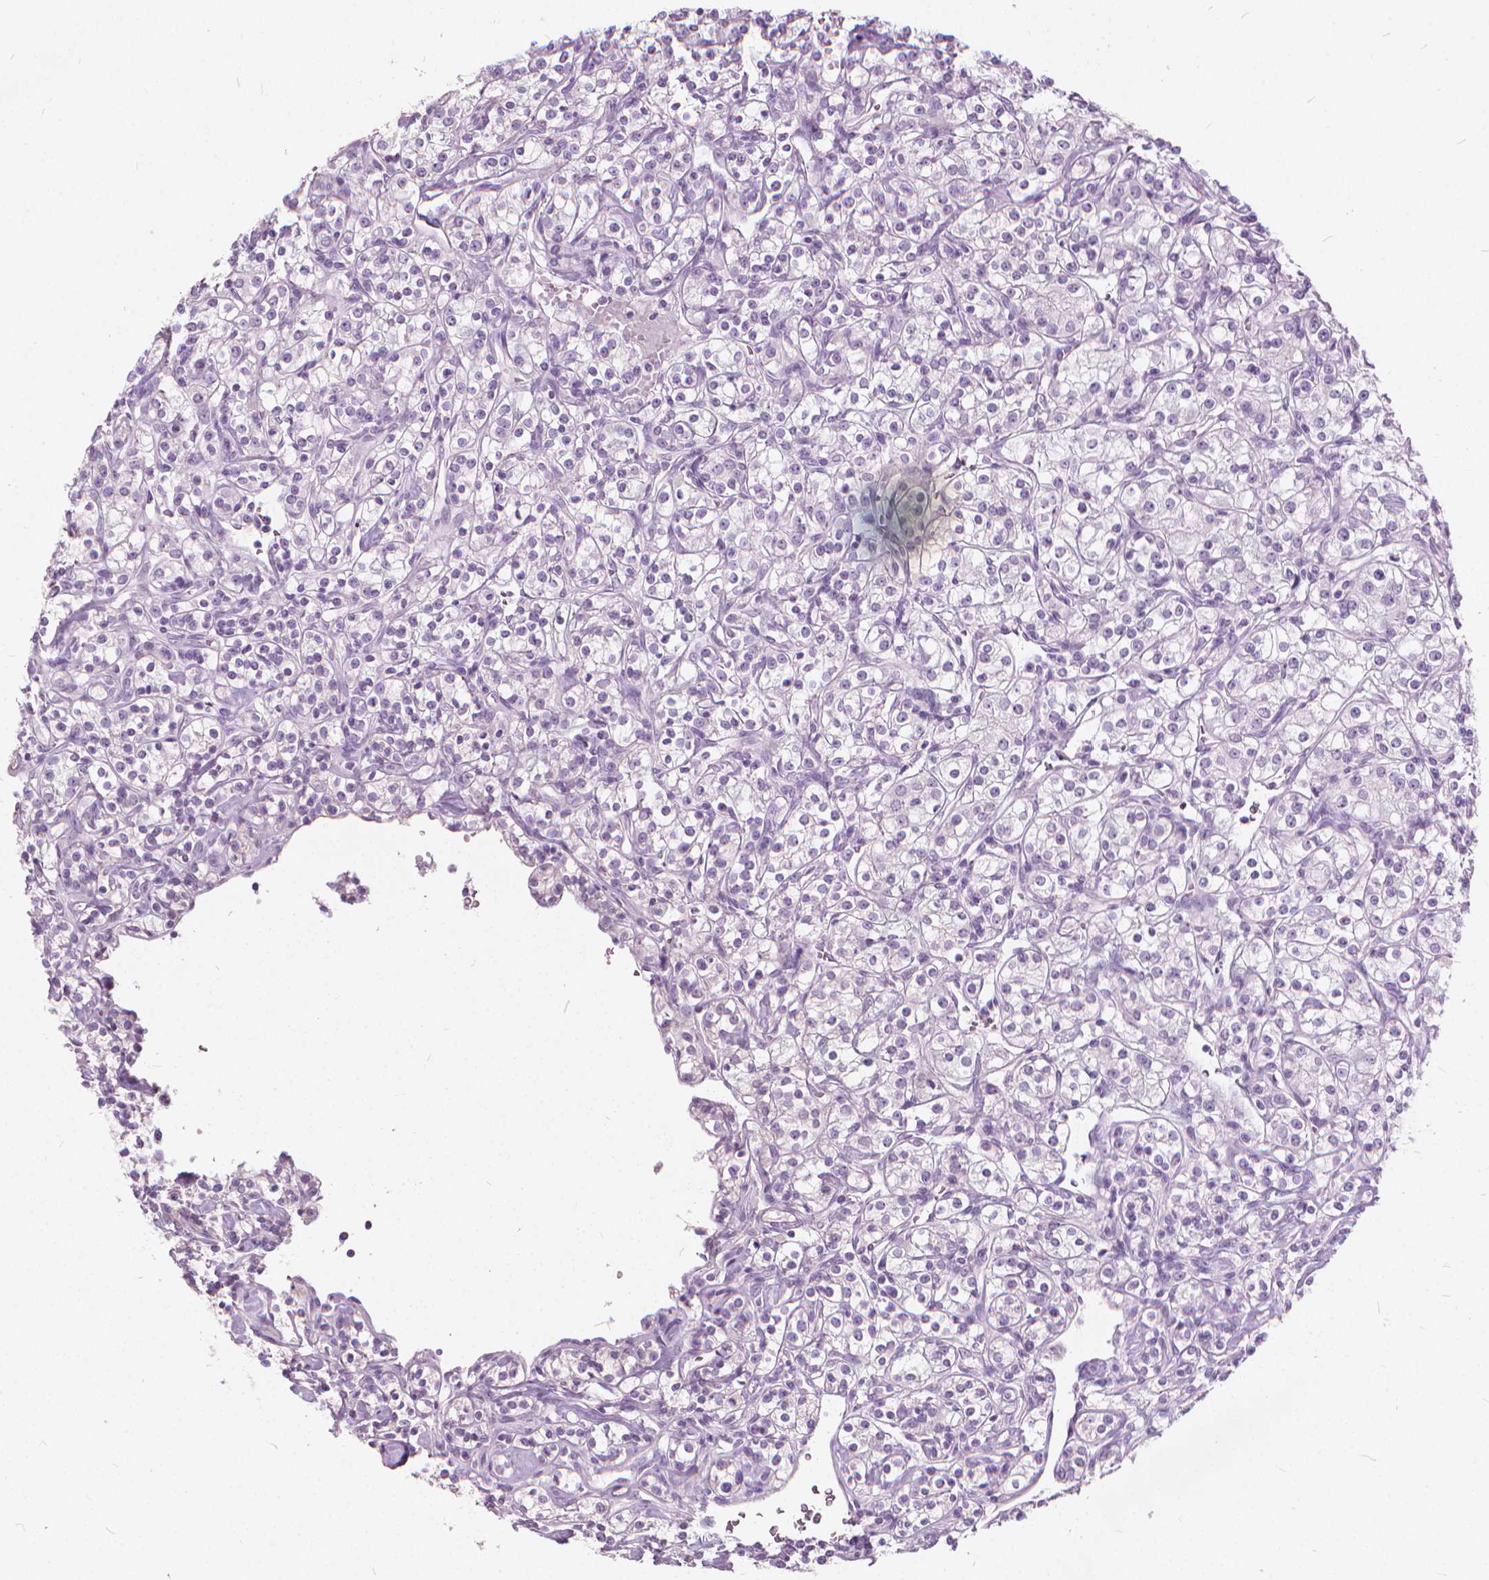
{"staining": {"intensity": "negative", "quantity": "none", "location": "none"}, "tissue": "renal cancer", "cell_type": "Tumor cells", "image_type": "cancer", "snomed": [{"axis": "morphology", "description": "Adenocarcinoma, NOS"}, {"axis": "topography", "description": "Kidney"}], "caption": "High magnification brightfield microscopy of renal cancer stained with DAB (3,3'-diaminobenzidine) (brown) and counterstained with hematoxylin (blue): tumor cells show no significant expression.", "gene": "DNM1", "patient": {"sex": "male", "age": 77}}